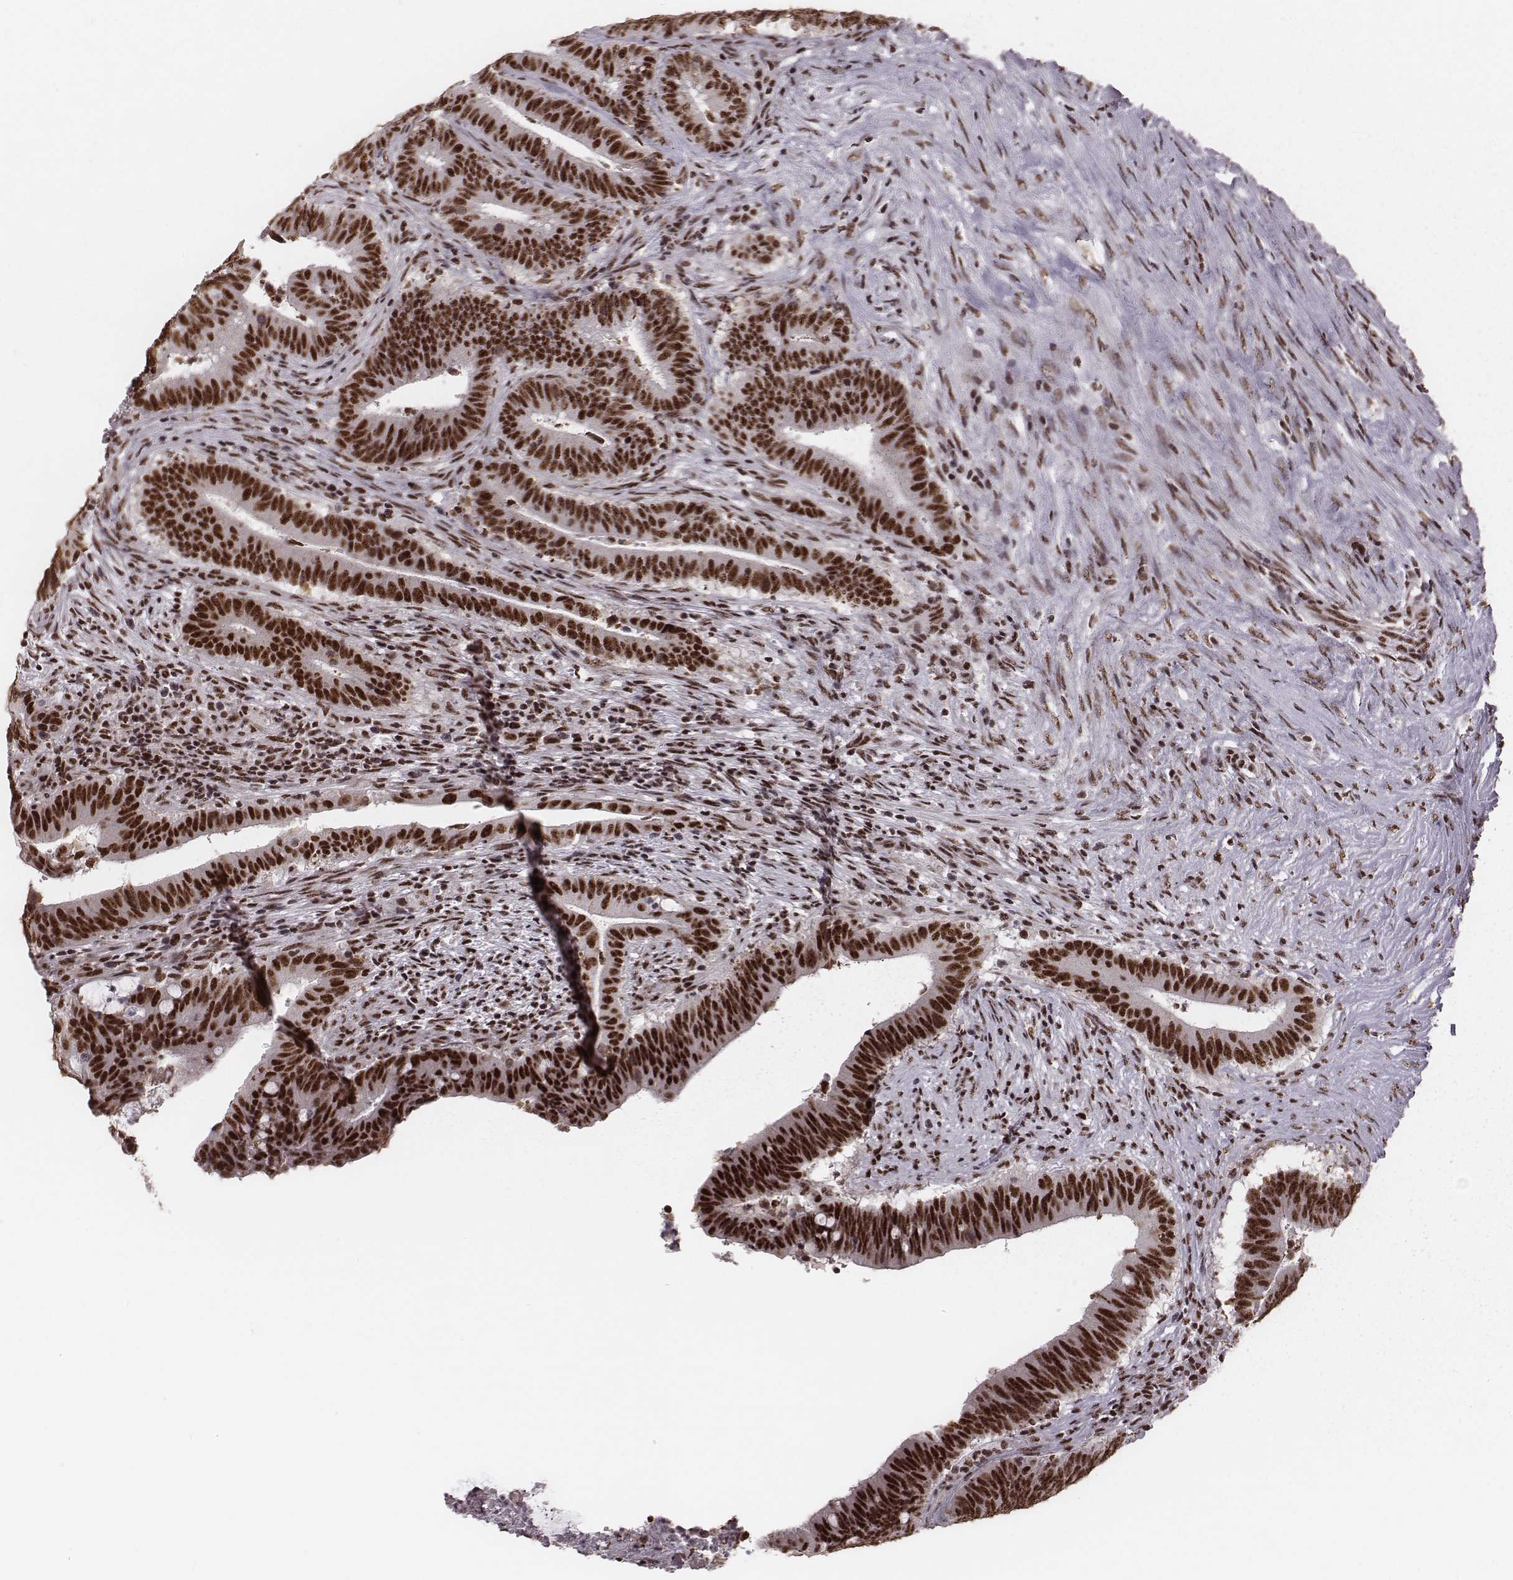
{"staining": {"intensity": "strong", "quantity": ">75%", "location": "nuclear"}, "tissue": "colorectal cancer", "cell_type": "Tumor cells", "image_type": "cancer", "snomed": [{"axis": "morphology", "description": "Adenocarcinoma, NOS"}, {"axis": "topography", "description": "Colon"}], "caption": "The micrograph displays immunohistochemical staining of adenocarcinoma (colorectal). There is strong nuclear positivity is present in approximately >75% of tumor cells. The protein is stained brown, and the nuclei are stained in blue (DAB IHC with brightfield microscopy, high magnification).", "gene": "LUC7L", "patient": {"sex": "female", "age": 43}}